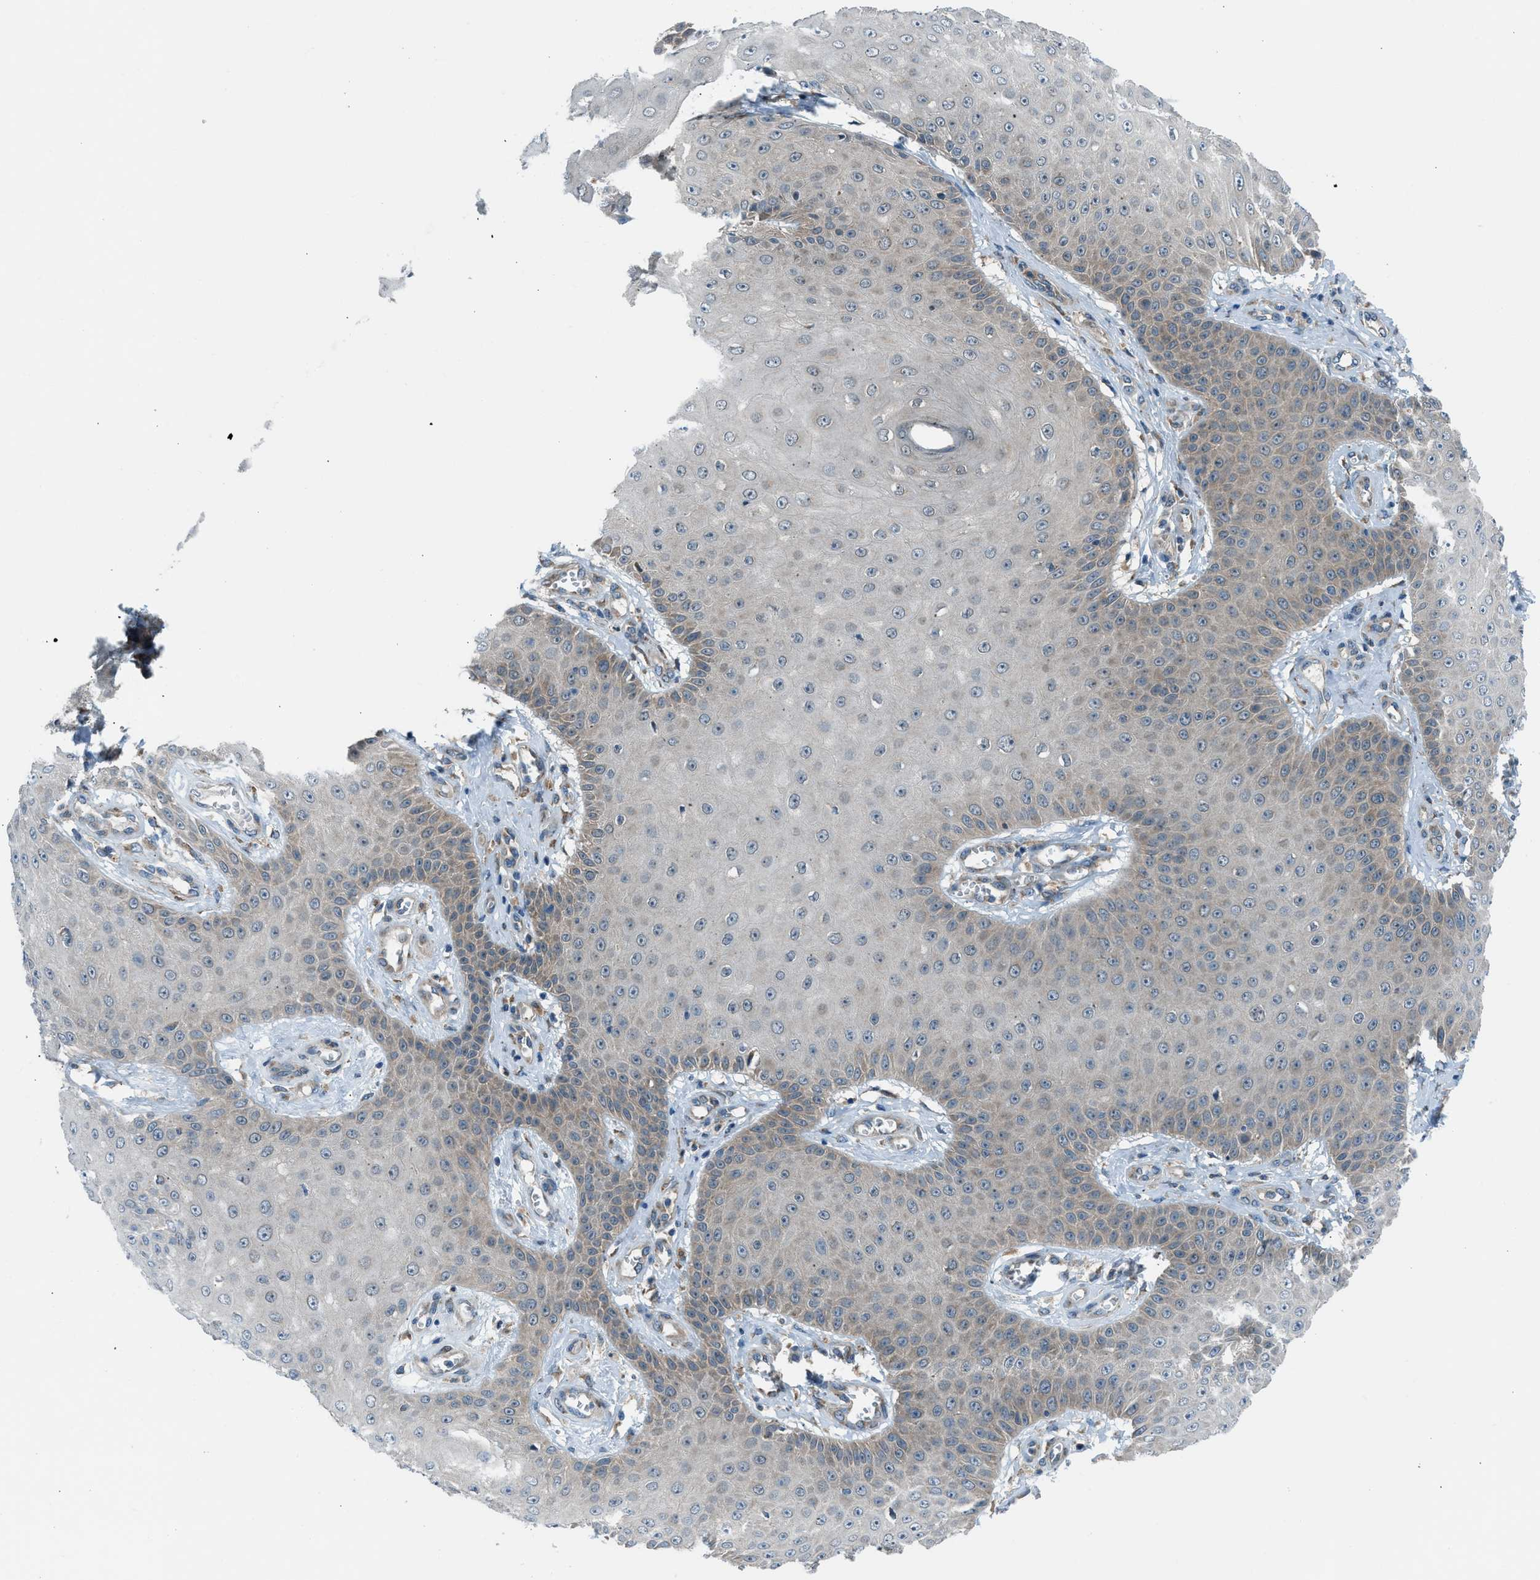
{"staining": {"intensity": "negative", "quantity": "none", "location": "none"}, "tissue": "skin cancer", "cell_type": "Tumor cells", "image_type": "cancer", "snomed": [{"axis": "morphology", "description": "Squamous cell carcinoma, NOS"}, {"axis": "topography", "description": "Skin"}], "caption": "DAB immunohistochemical staining of skin cancer displays no significant staining in tumor cells. The staining is performed using DAB (3,3'-diaminobenzidine) brown chromogen with nuclei counter-stained in using hematoxylin.", "gene": "EDARADD", "patient": {"sex": "male", "age": 74}}